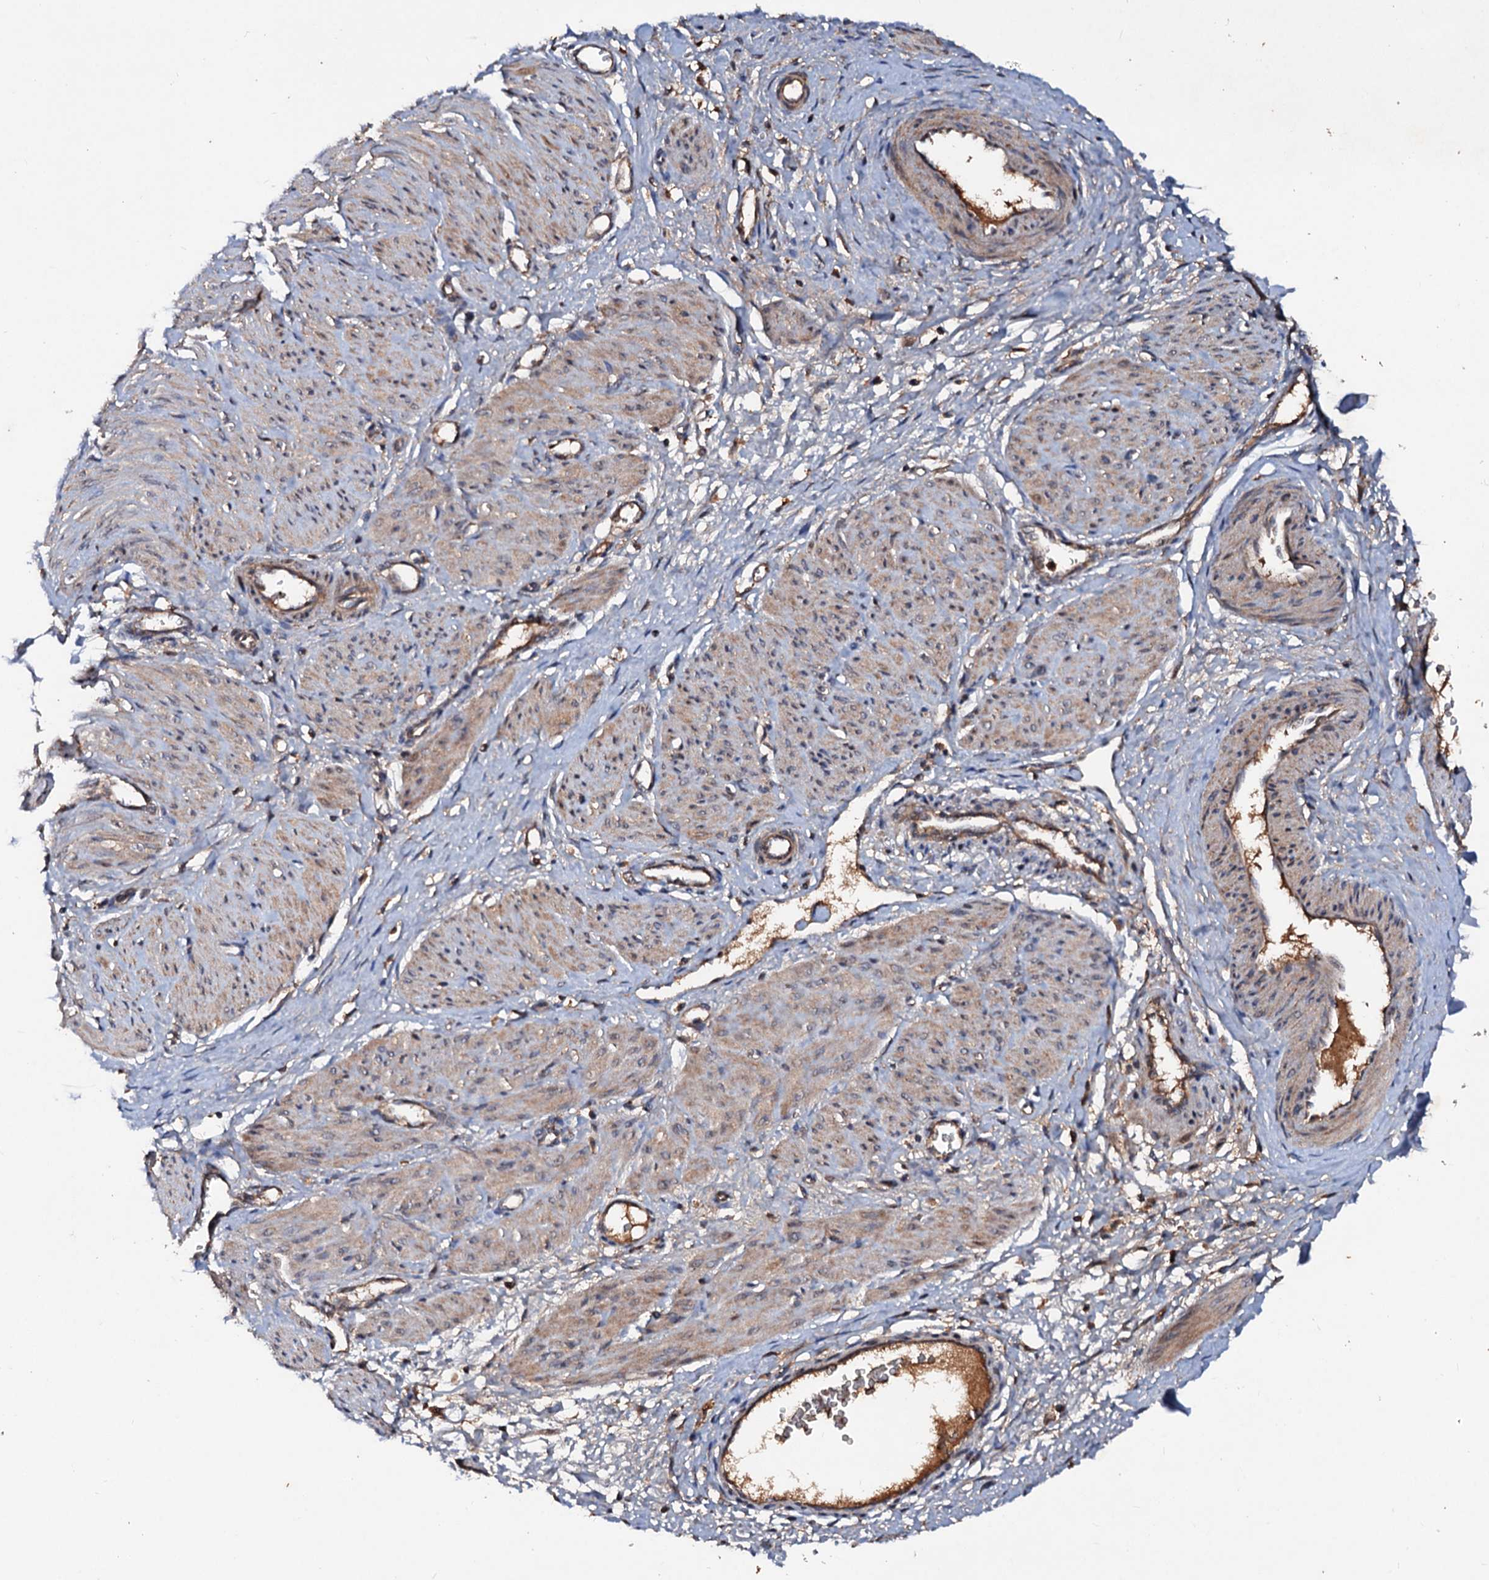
{"staining": {"intensity": "moderate", "quantity": "<25%", "location": "cytoplasmic/membranous"}, "tissue": "smooth muscle", "cell_type": "Smooth muscle cells", "image_type": "normal", "snomed": [{"axis": "morphology", "description": "Normal tissue, NOS"}, {"axis": "topography", "description": "Endometrium"}], "caption": "Protein expression analysis of normal smooth muscle exhibits moderate cytoplasmic/membranous positivity in approximately <25% of smooth muscle cells. (DAB (3,3'-diaminobenzidine) = brown stain, brightfield microscopy at high magnification).", "gene": "EXTL1", "patient": {"sex": "female", "age": 33}}